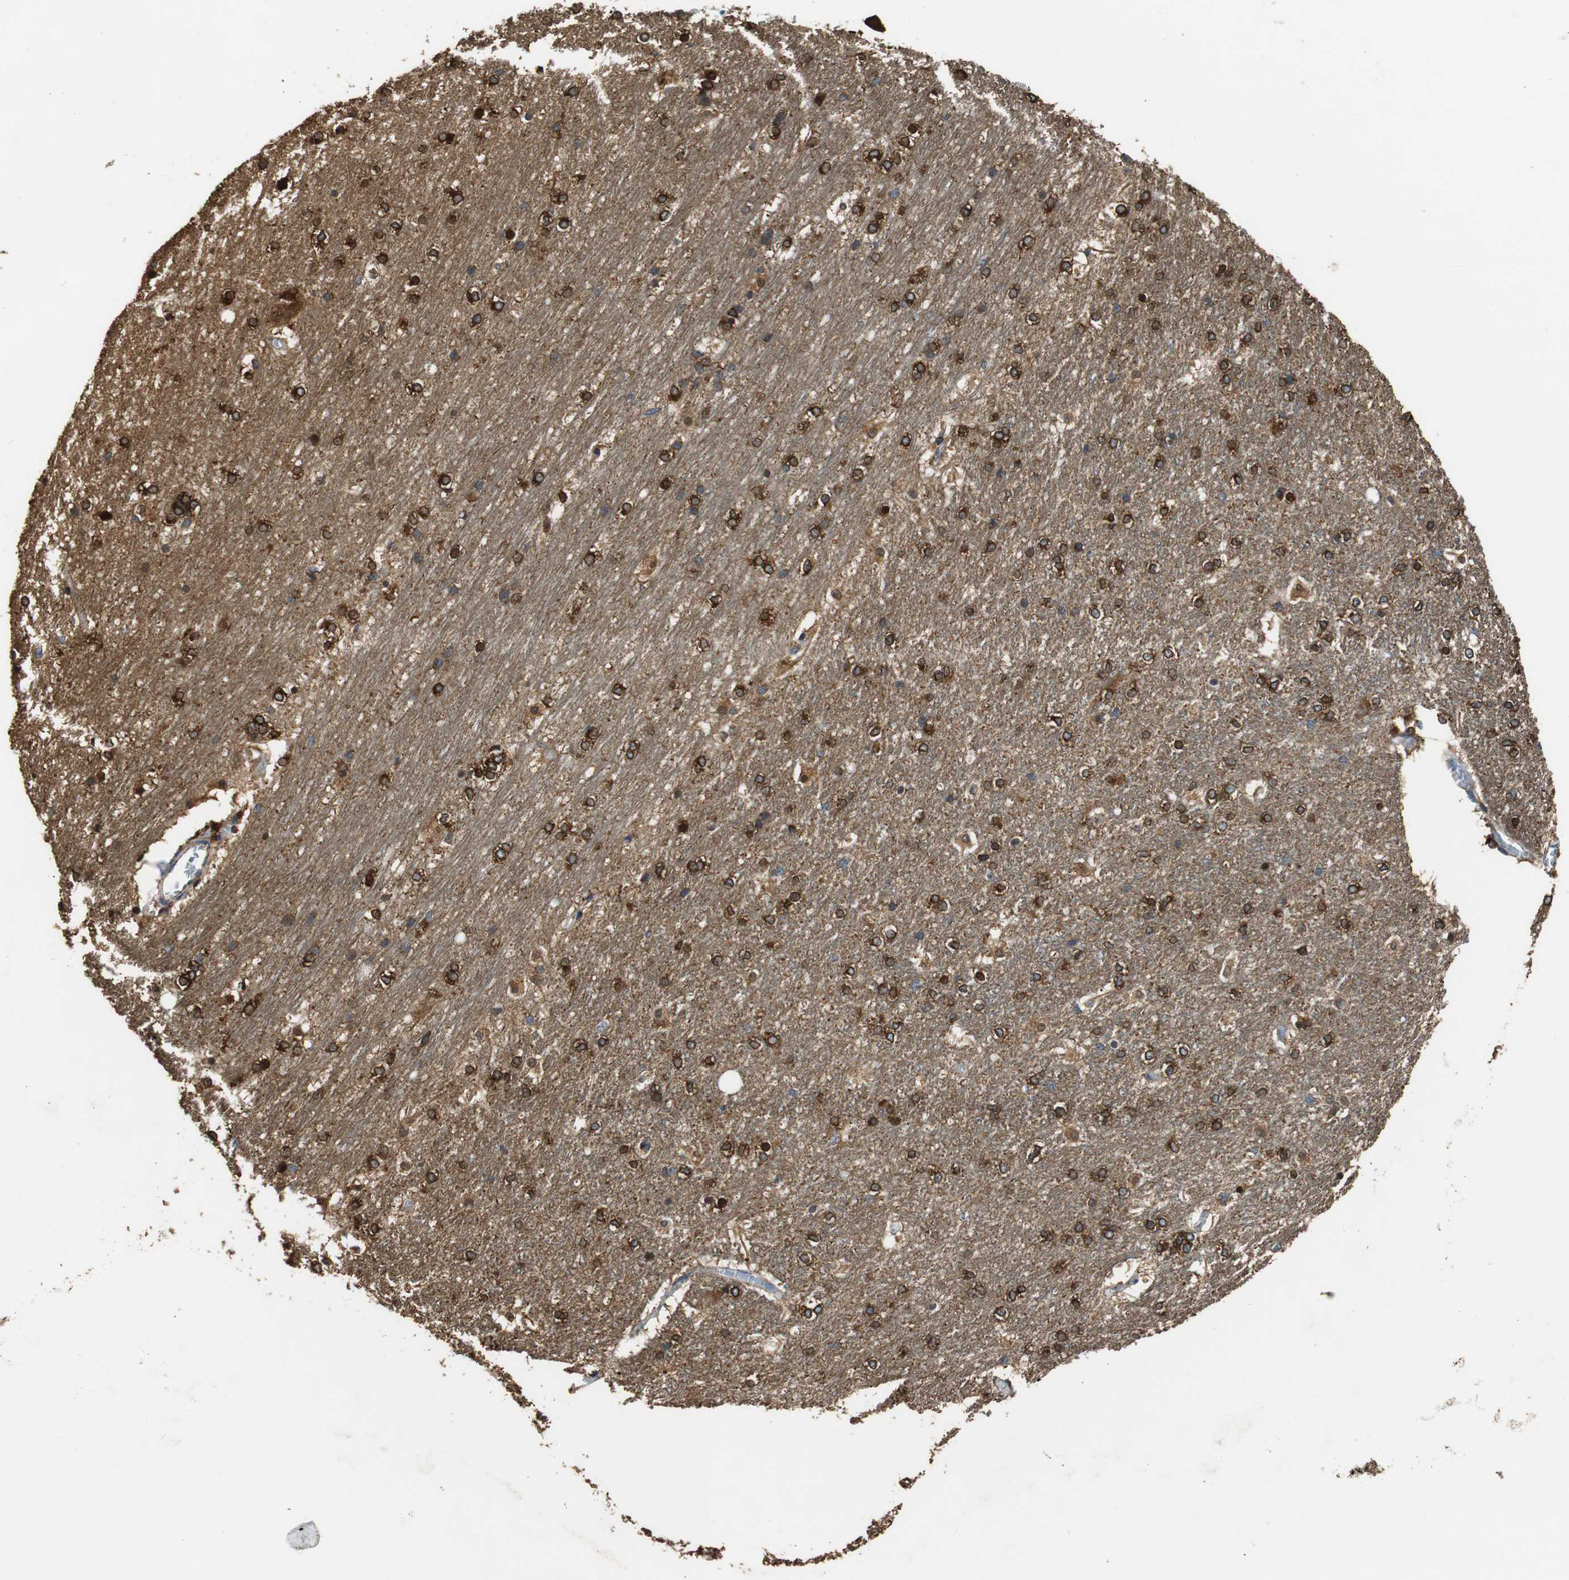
{"staining": {"intensity": "strong", "quantity": ">75%", "location": "cytoplasmic/membranous,nuclear"}, "tissue": "hippocampus", "cell_type": "Glial cells", "image_type": "normal", "snomed": [{"axis": "morphology", "description": "Normal tissue, NOS"}, {"axis": "topography", "description": "Hippocampus"}], "caption": "The histopathology image demonstrates immunohistochemical staining of unremarkable hippocampus. There is strong cytoplasmic/membranous,nuclear positivity is appreciated in about >75% of glial cells.", "gene": "GSTK1", "patient": {"sex": "female", "age": 19}}